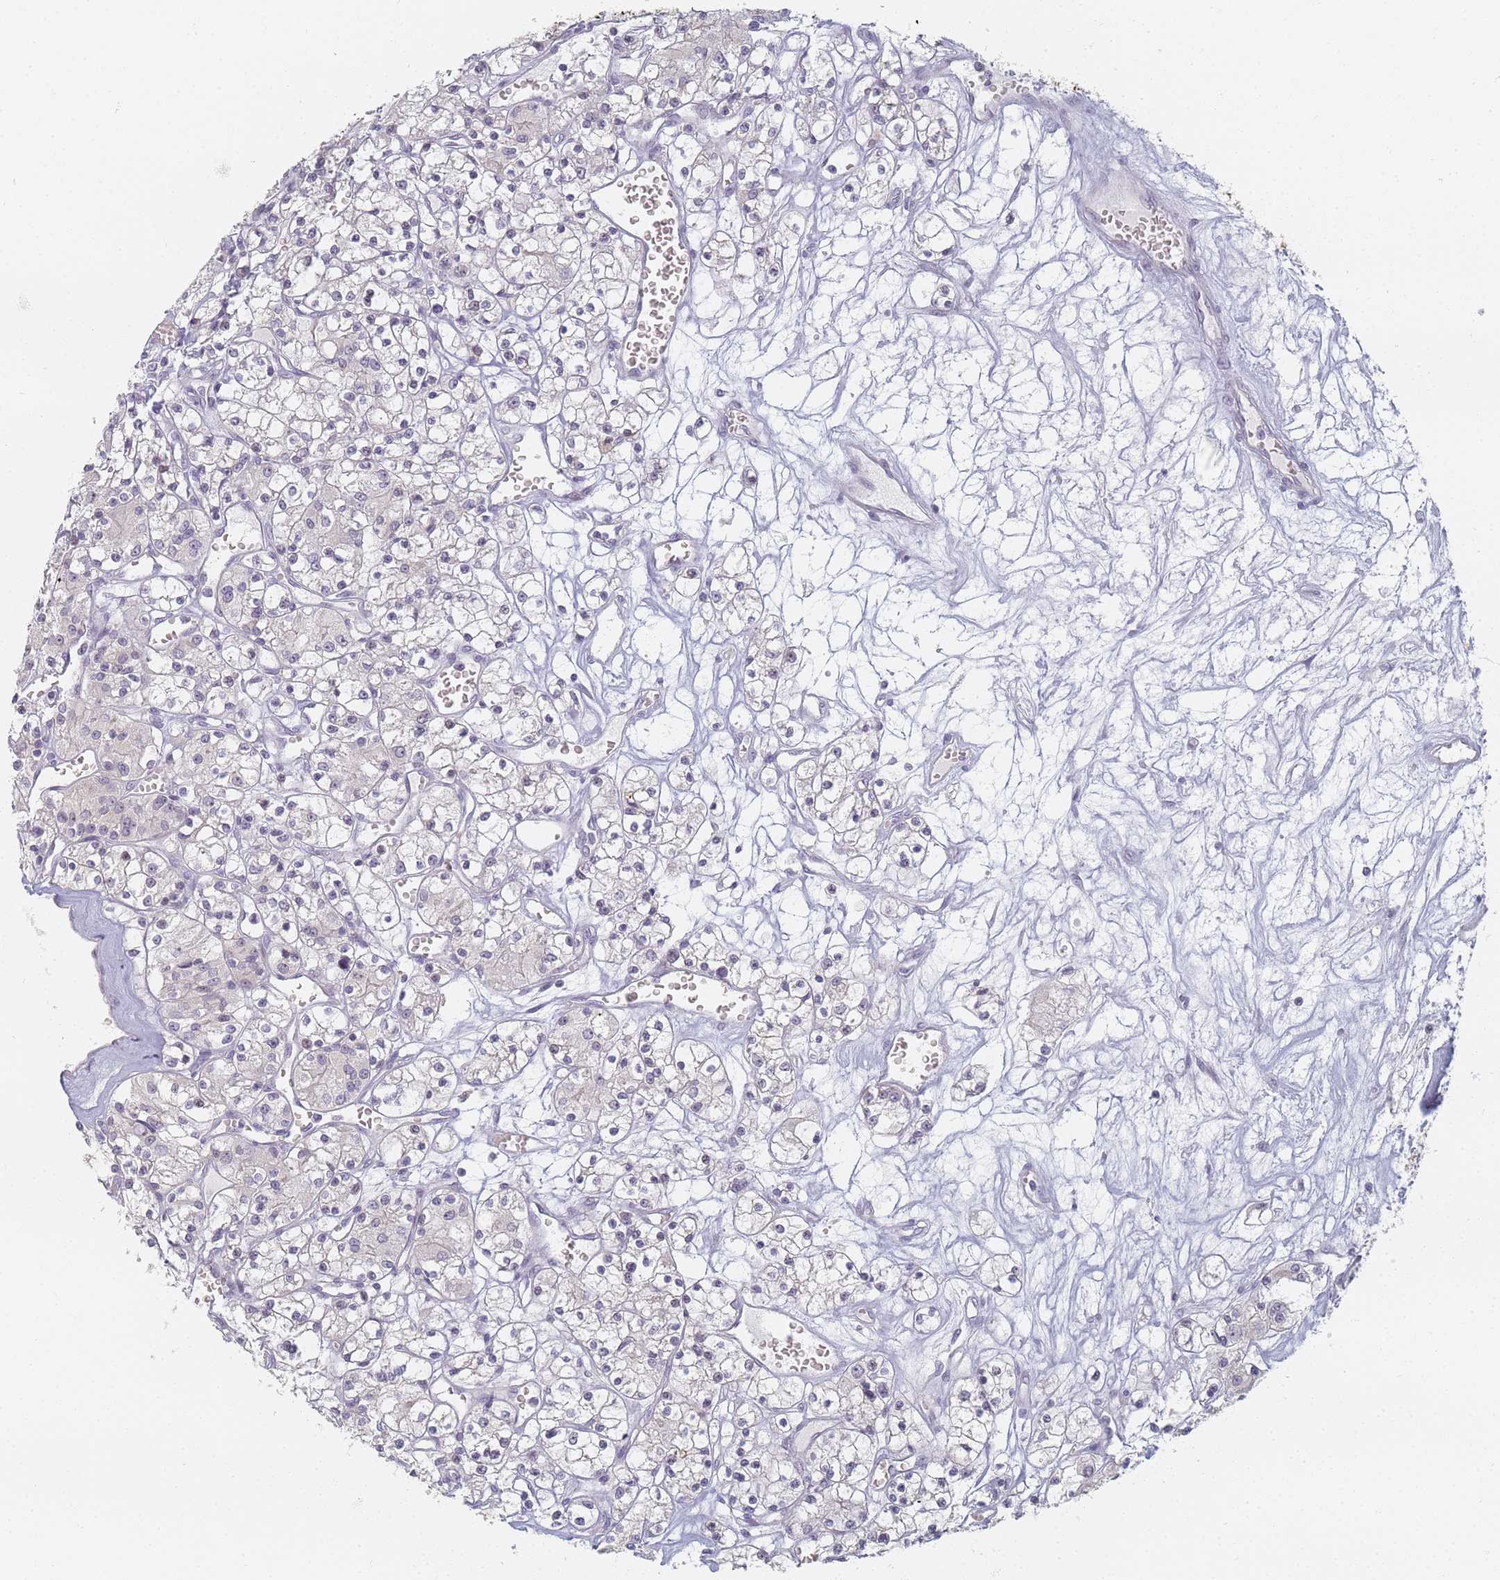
{"staining": {"intensity": "negative", "quantity": "none", "location": "none"}, "tissue": "renal cancer", "cell_type": "Tumor cells", "image_type": "cancer", "snomed": [{"axis": "morphology", "description": "Adenocarcinoma, NOS"}, {"axis": "topography", "description": "Kidney"}], "caption": "Immunohistochemical staining of renal adenocarcinoma shows no significant positivity in tumor cells. (Brightfield microscopy of DAB (3,3'-diaminobenzidine) immunohistochemistry at high magnification).", "gene": "SLC38A9", "patient": {"sex": "female", "age": 59}}